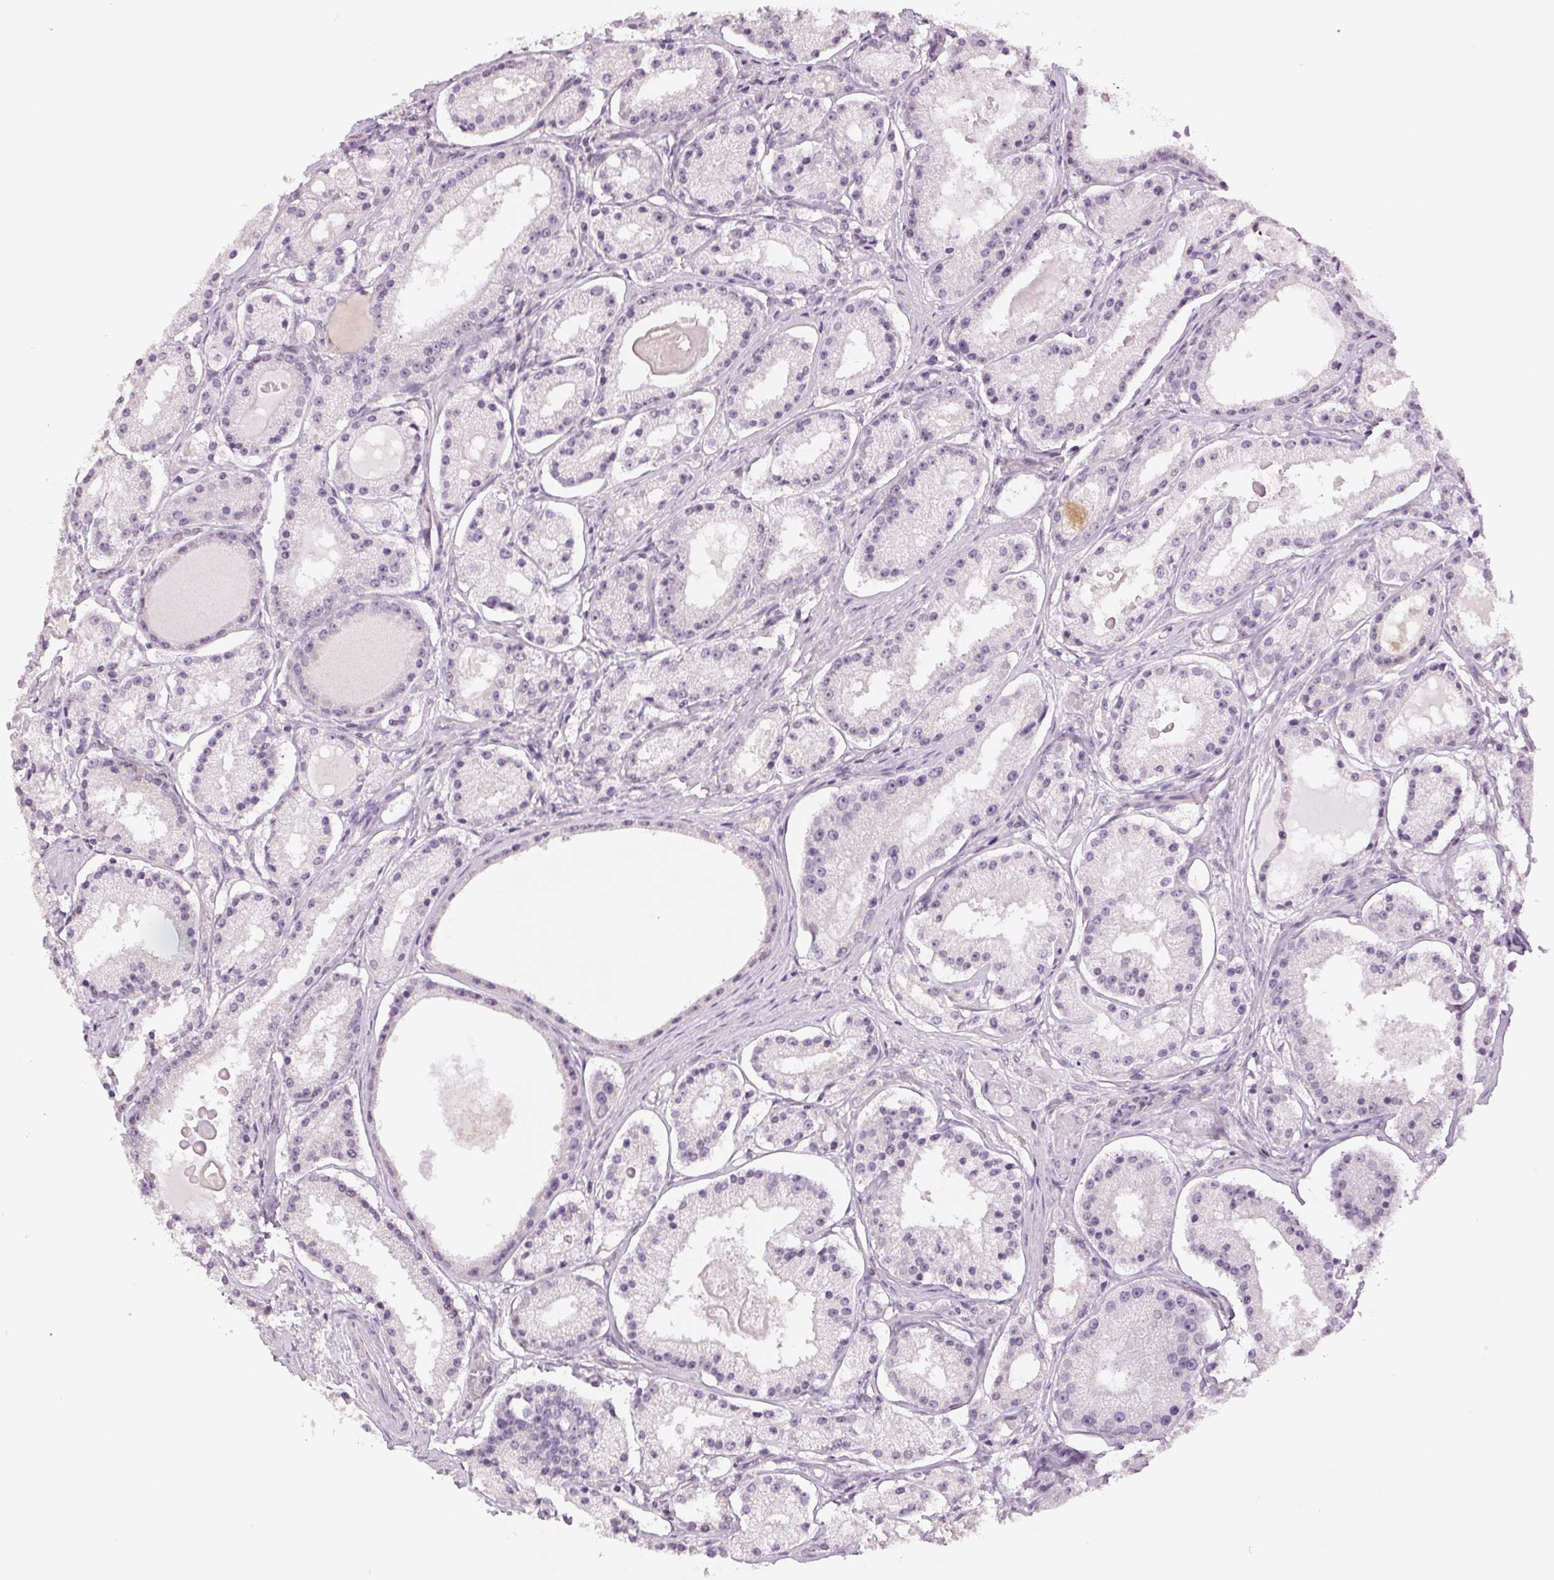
{"staining": {"intensity": "negative", "quantity": "none", "location": "none"}, "tissue": "prostate cancer", "cell_type": "Tumor cells", "image_type": "cancer", "snomed": [{"axis": "morphology", "description": "Adenocarcinoma, Low grade"}, {"axis": "topography", "description": "Prostate"}], "caption": "Tumor cells are negative for brown protein staining in prostate cancer.", "gene": "PLCB1", "patient": {"sex": "male", "age": 57}}